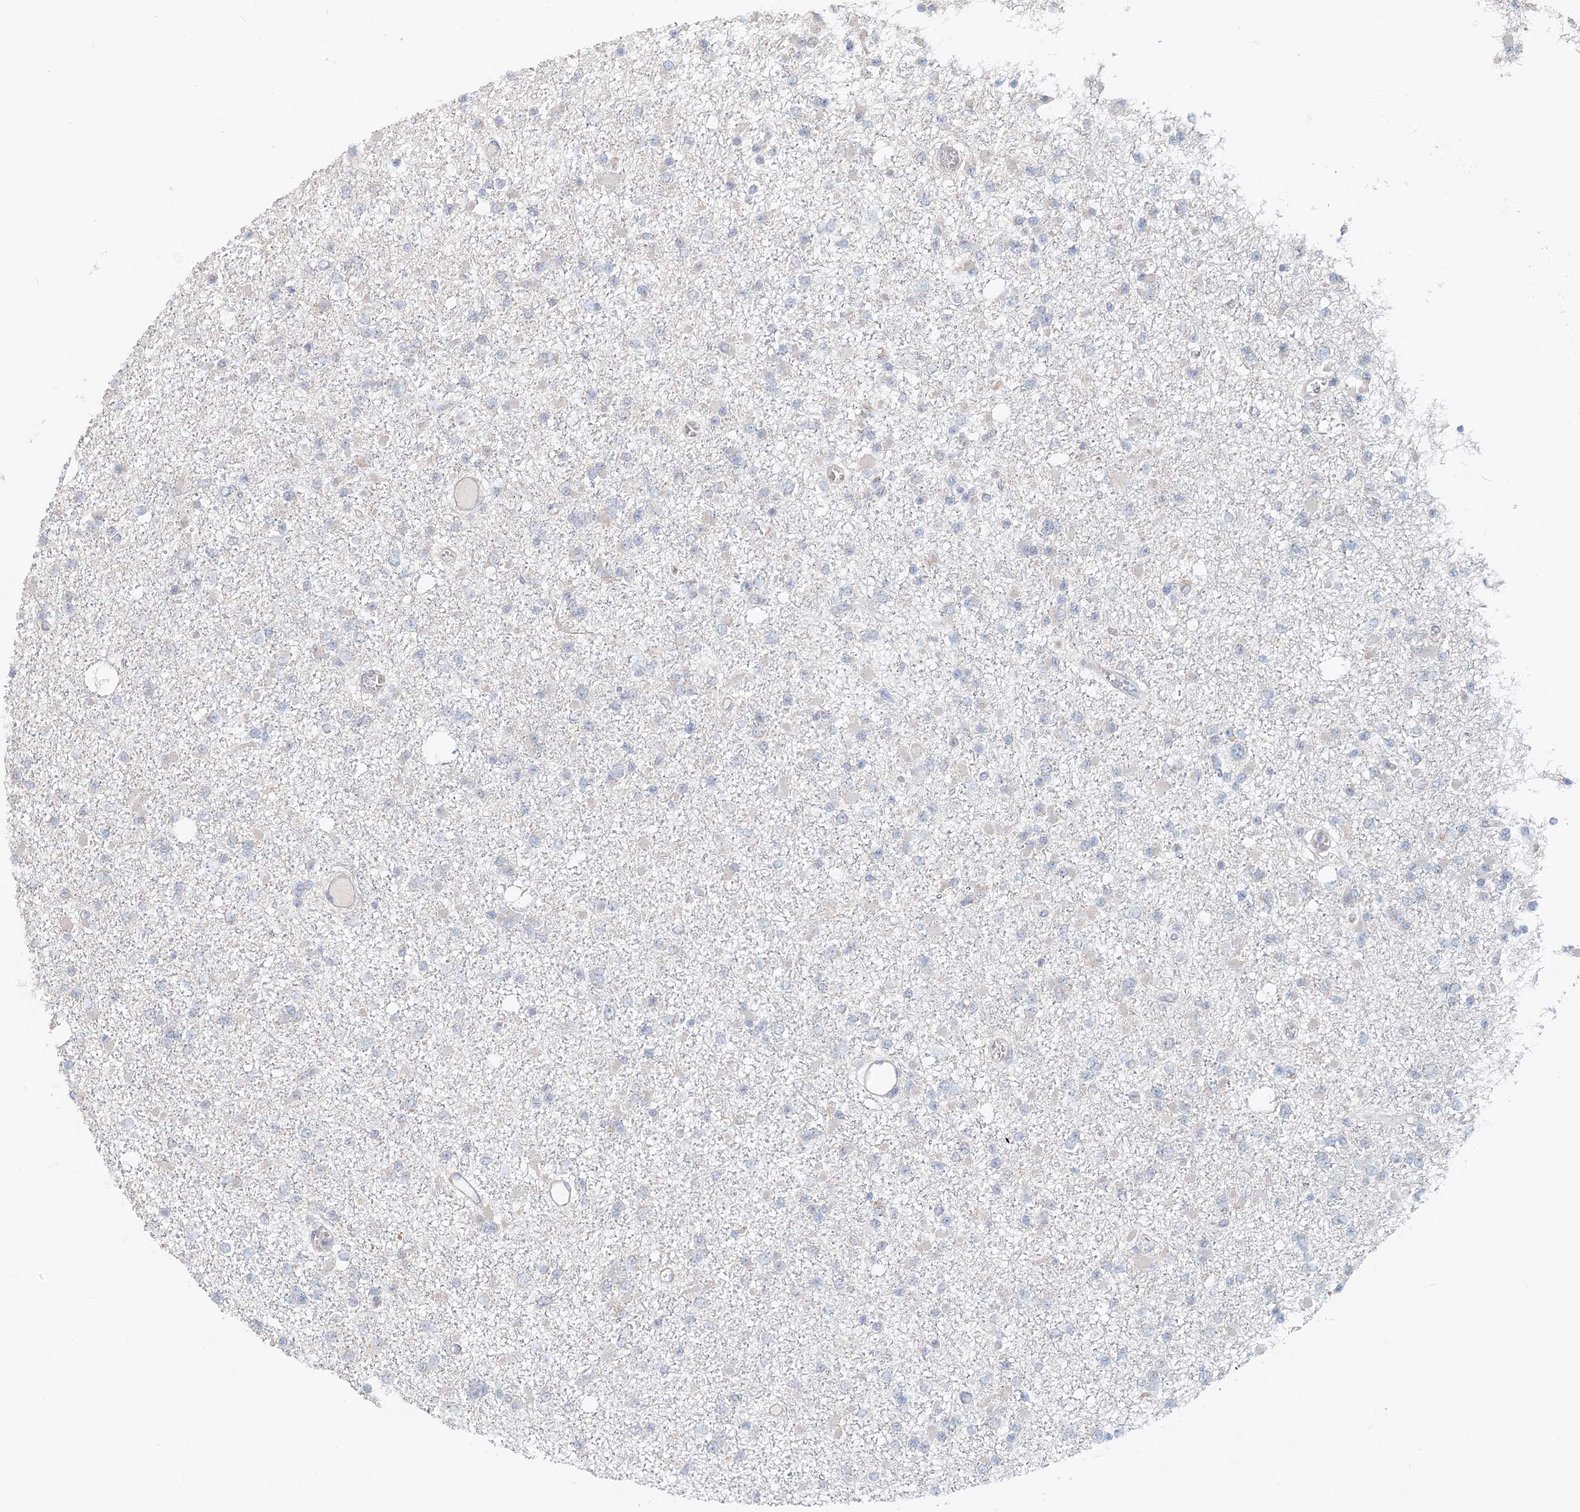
{"staining": {"intensity": "negative", "quantity": "none", "location": "none"}, "tissue": "glioma", "cell_type": "Tumor cells", "image_type": "cancer", "snomed": [{"axis": "morphology", "description": "Glioma, malignant, Low grade"}, {"axis": "topography", "description": "Brain"}], "caption": "Immunohistochemical staining of human malignant glioma (low-grade) reveals no significant expression in tumor cells.", "gene": "FBXO38", "patient": {"sex": "female", "age": 22}}